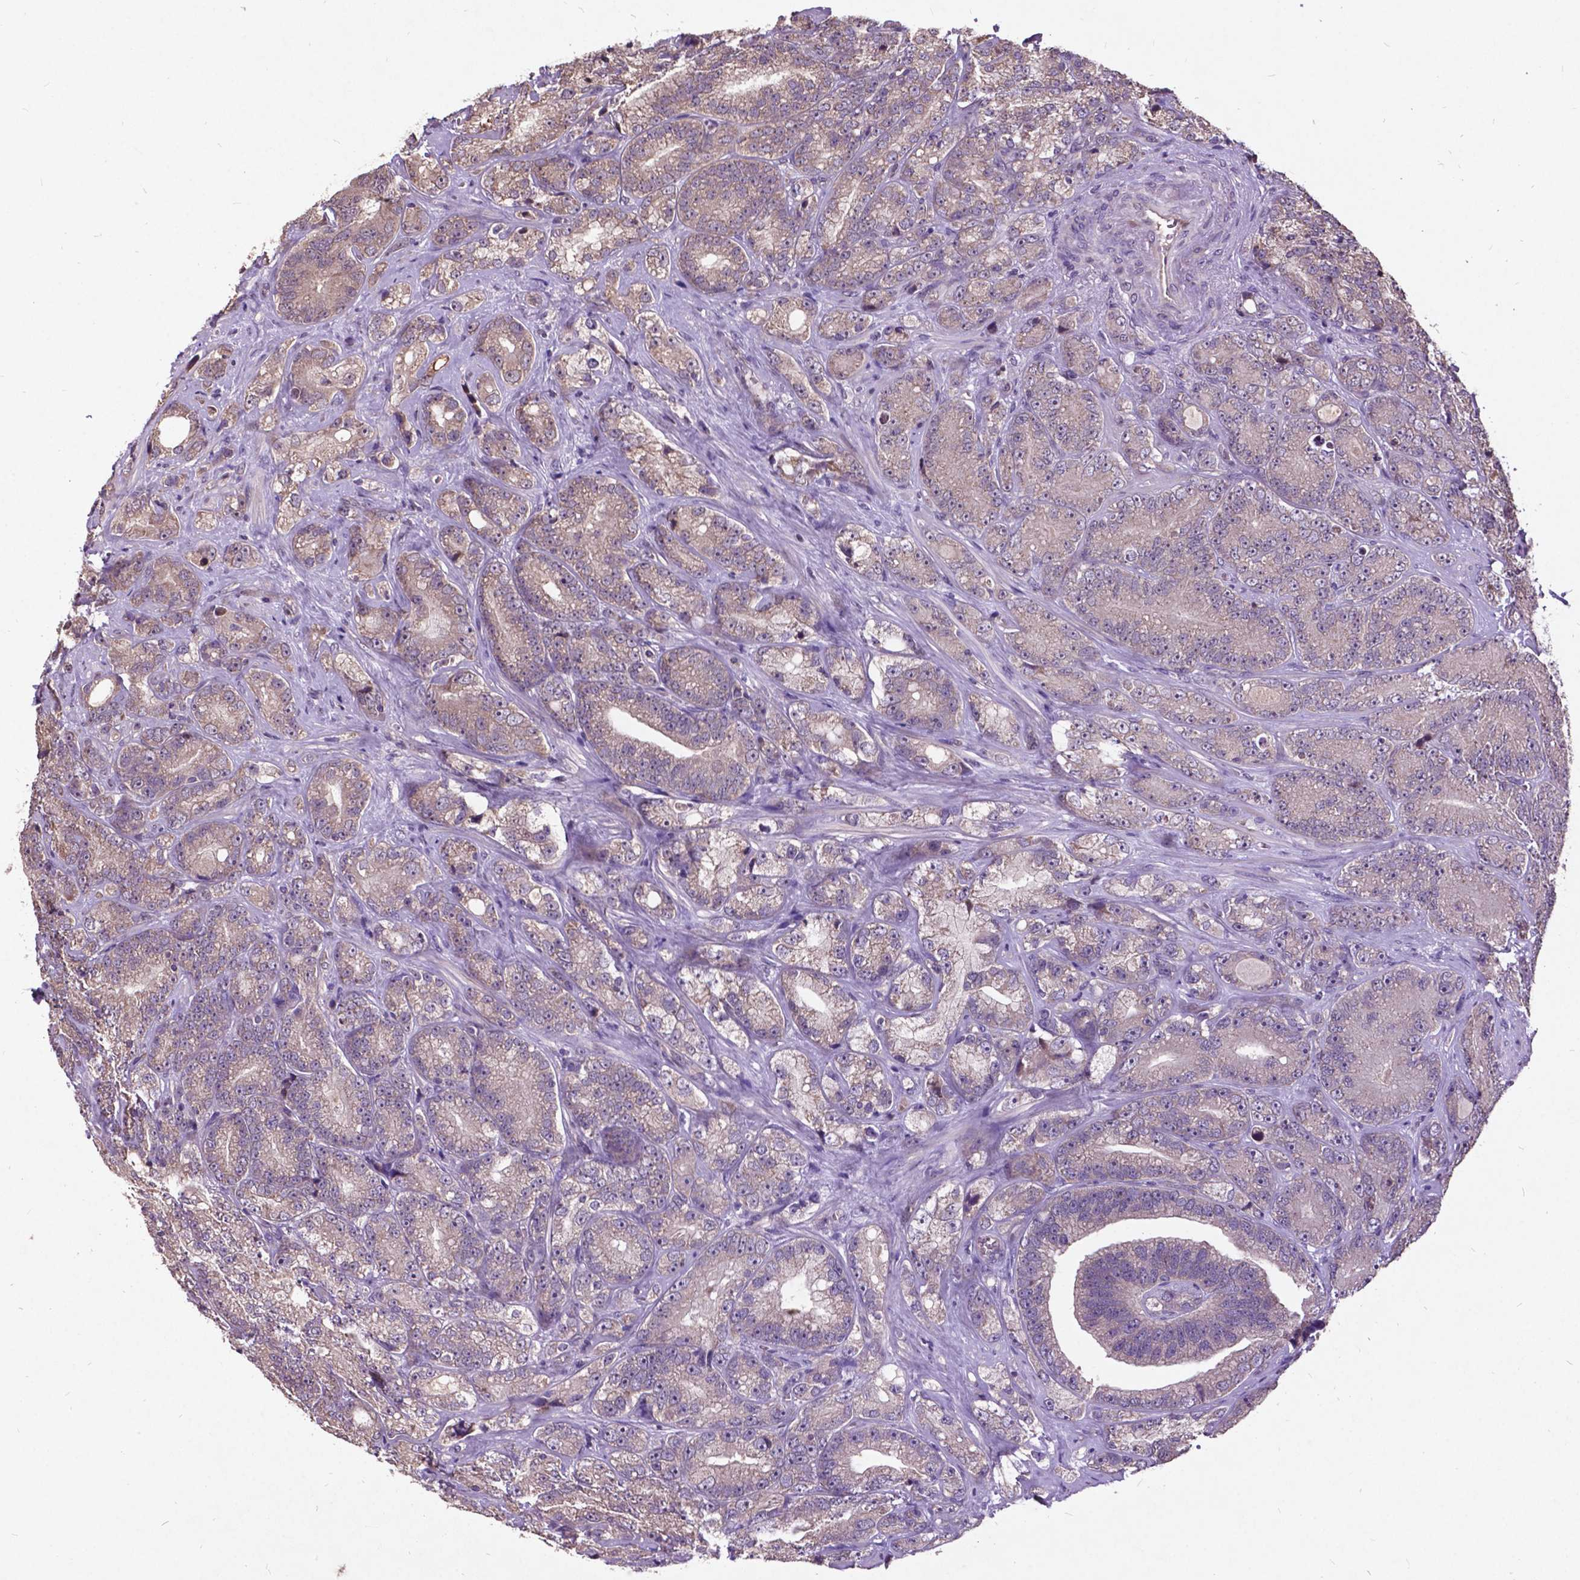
{"staining": {"intensity": "negative", "quantity": "none", "location": "none"}, "tissue": "prostate cancer", "cell_type": "Tumor cells", "image_type": "cancer", "snomed": [{"axis": "morphology", "description": "Adenocarcinoma, NOS"}, {"axis": "topography", "description": "Prostate"}], "caption": "Prostate cancer (adenocarcinoma) was stained to show a protein in brown. There is no significant staining in tumor cells.", "gene": "AP1S3", "patient": {"sex": "male", "age": 63}}